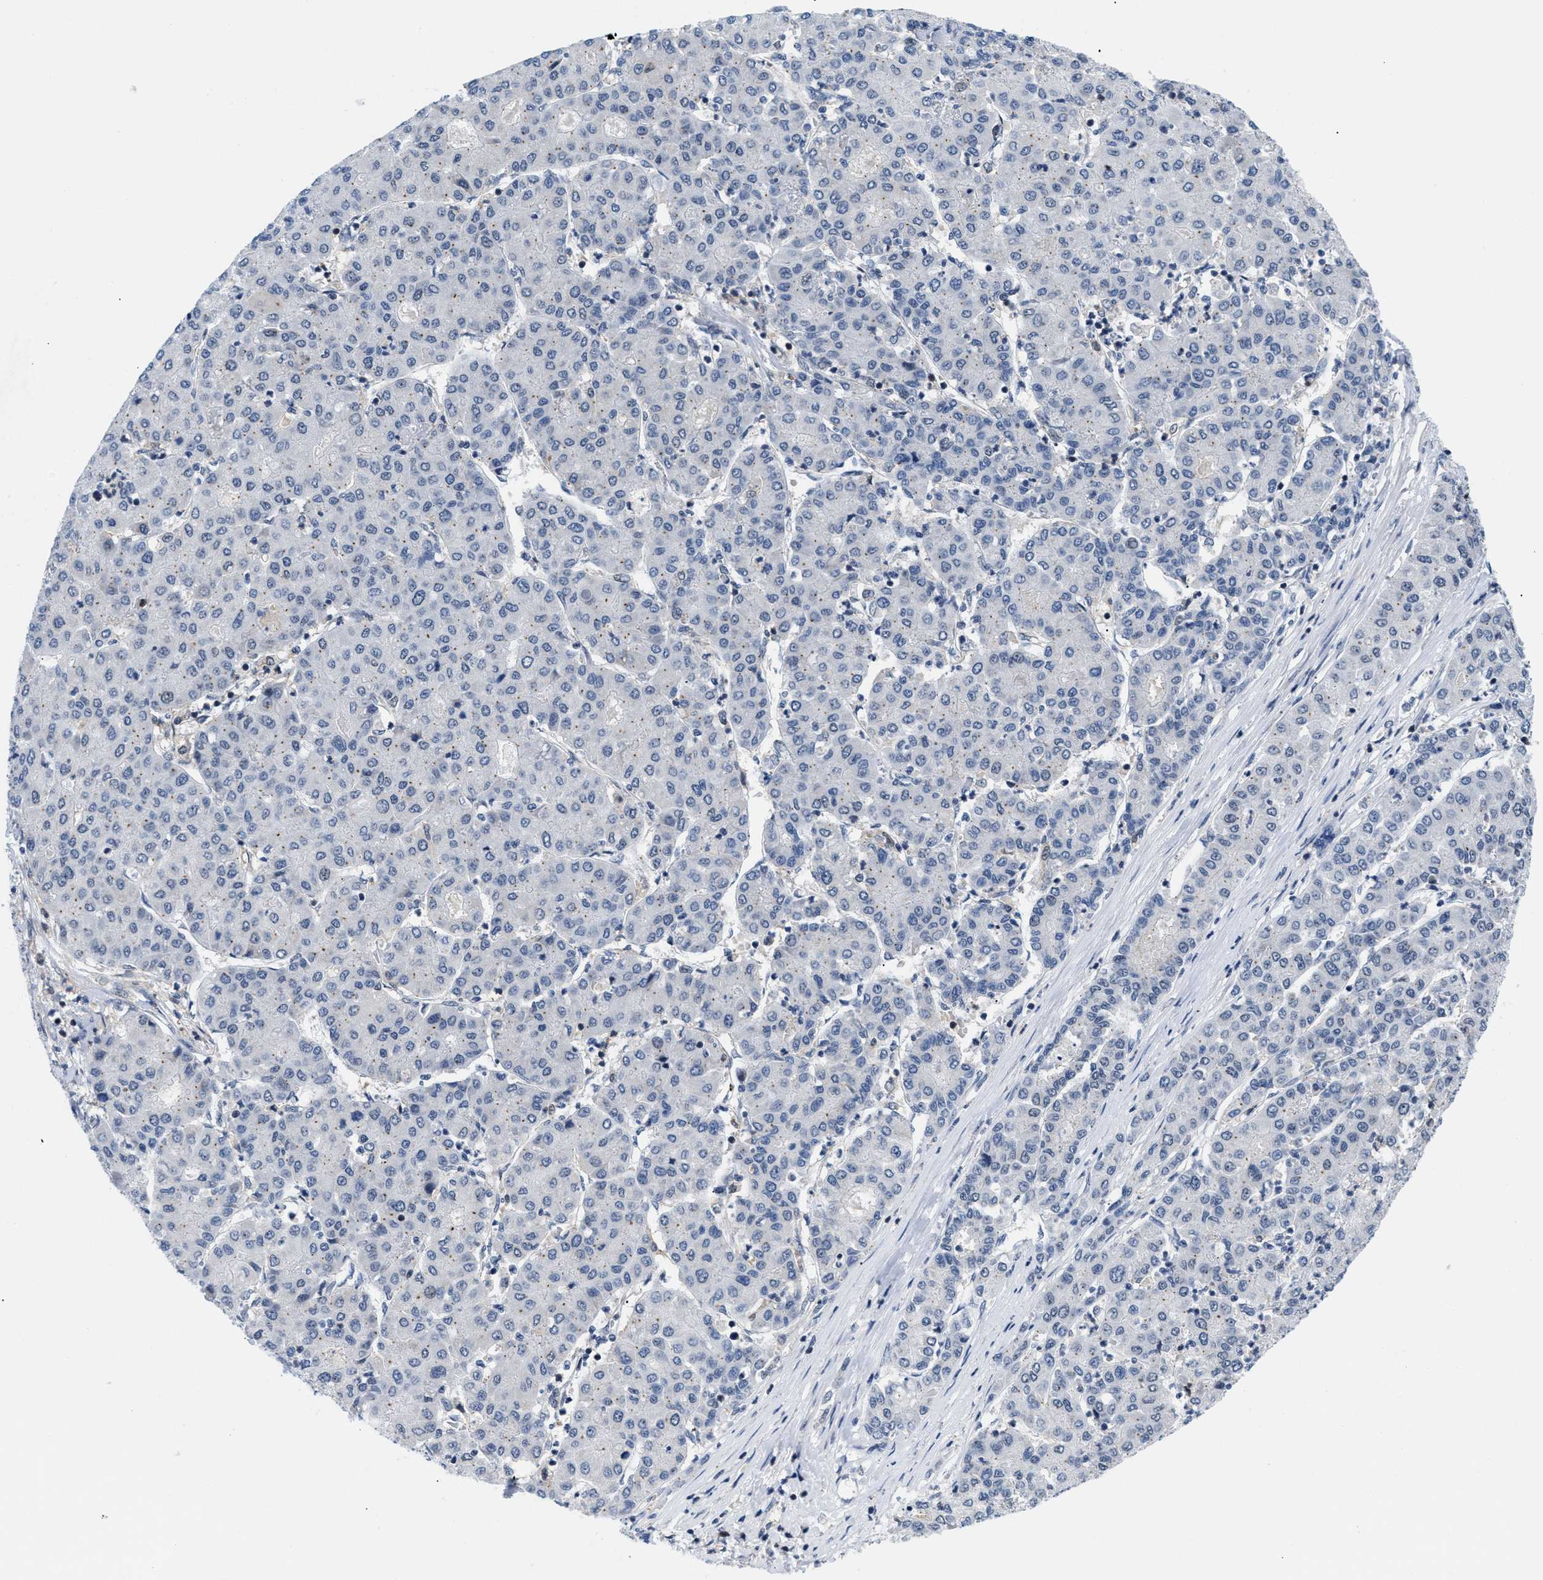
{"staining": {"intensity": "negative", "quantity": "none", "location": "none"}, "tissue": "liver cancer", "cell_type": "Tumor cells", "image_type": "cancer", "snomed": [{"axis": "morphology", "description": "Carcinoma, Hepatocellular, NOS"}, {"axis": "topography", "description": "Liver"}], "caption": "Photomicrograph shows no significant protein staining in tumor cells of hepatocellular carcinoma (liver).", "gene": "PITHD1", "patient": {"sex": "male", "age": 65}}